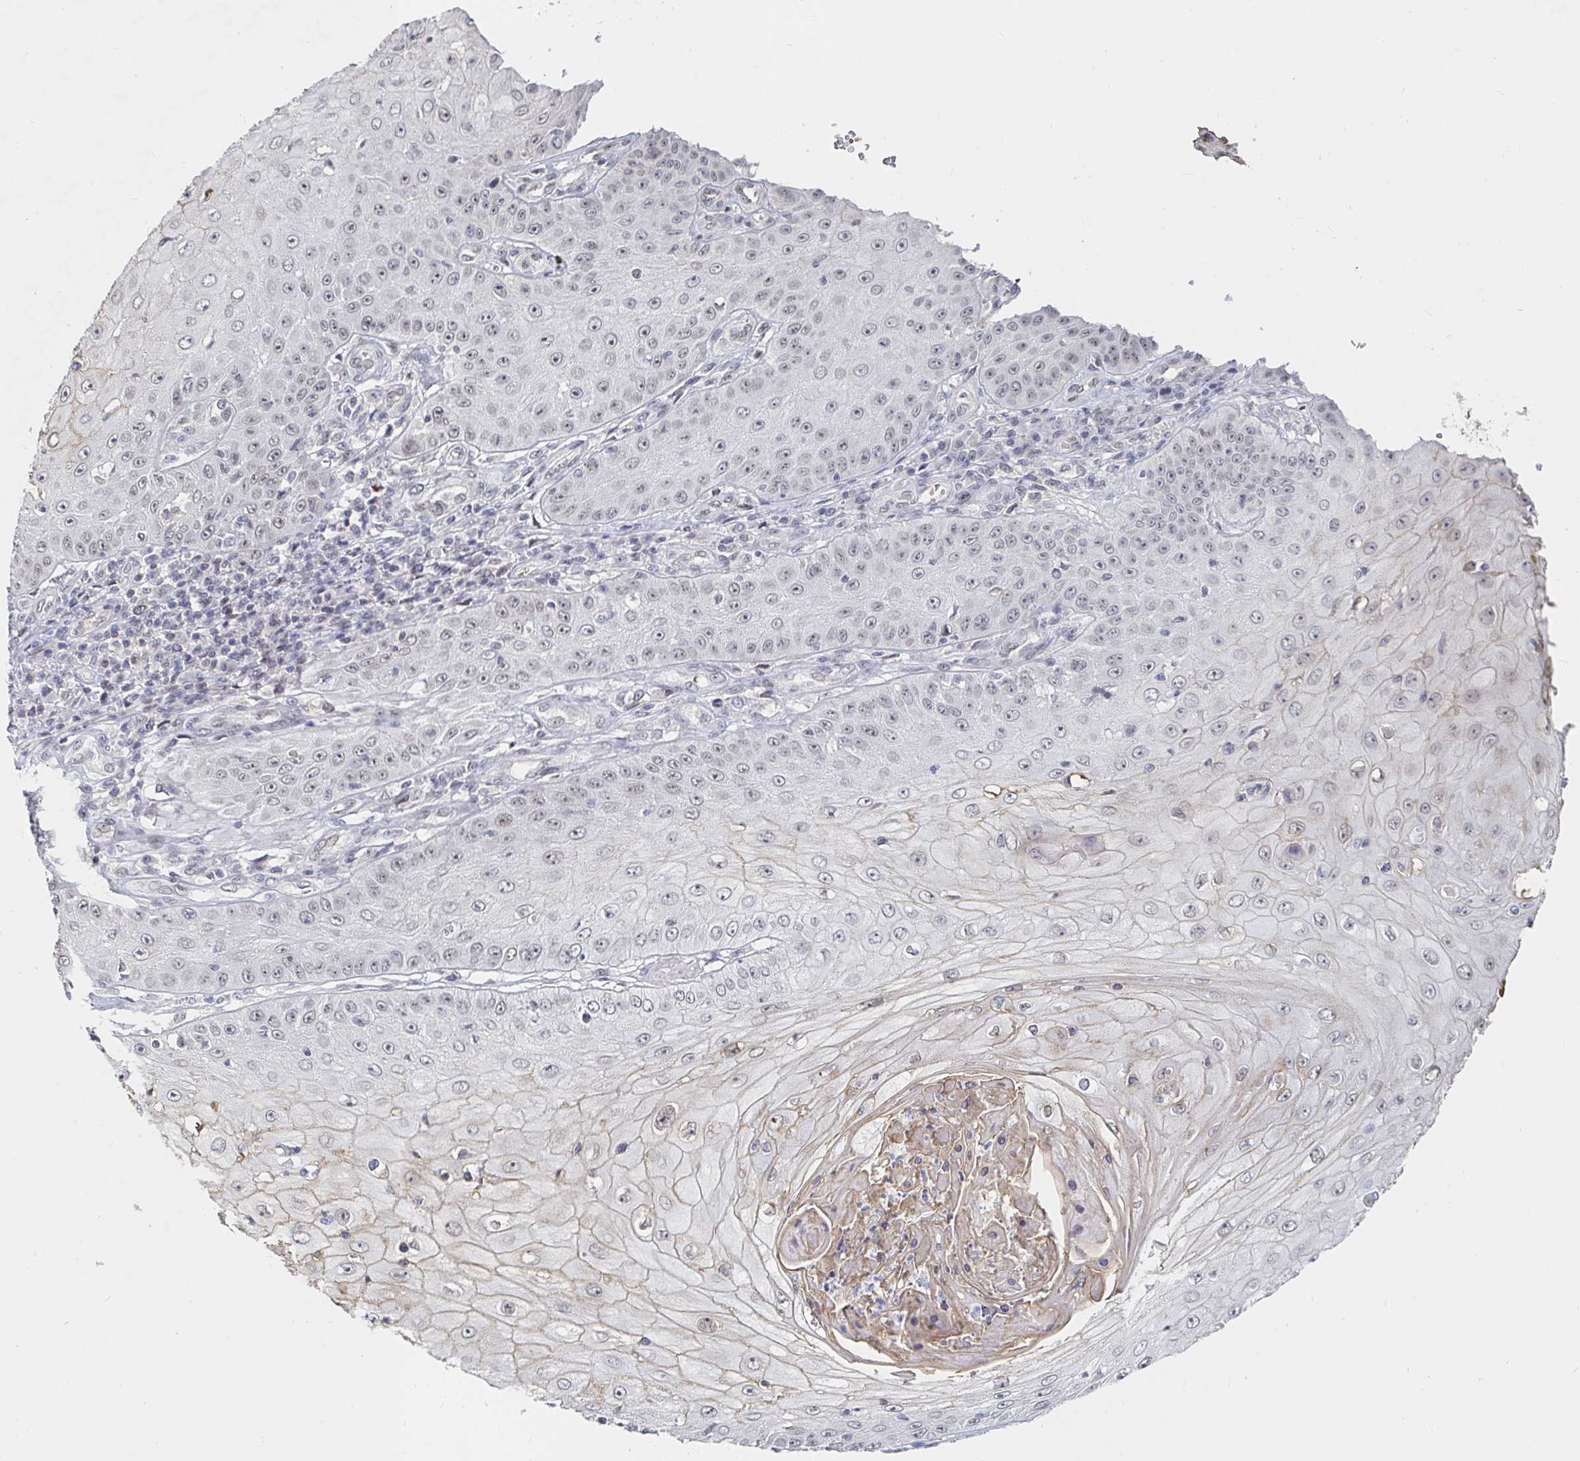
{"staining": {"intensity": "negative", "quantity": "none", "location": "none"}, "tissue": "skin cancer", "cell_type": "Tumor cells", "image_type": "cancer", "snomed": [{"axis": "morphology", "description": "Squamous cell carcinoma, NOS"}, {"axis": "topography", "description": "Skin"}], "caption": "An IHC image of squamous cell carcinoma (skin) is shown. There is no staining in tumor cells of squamous cell carcinoma (skin). (DAB (3,3'-diaminobenzidine) IHC visualized using brightfield microscopy, high magnification).", "gene": "CHD2", "patient": {"sex": "male", "age": 70}}